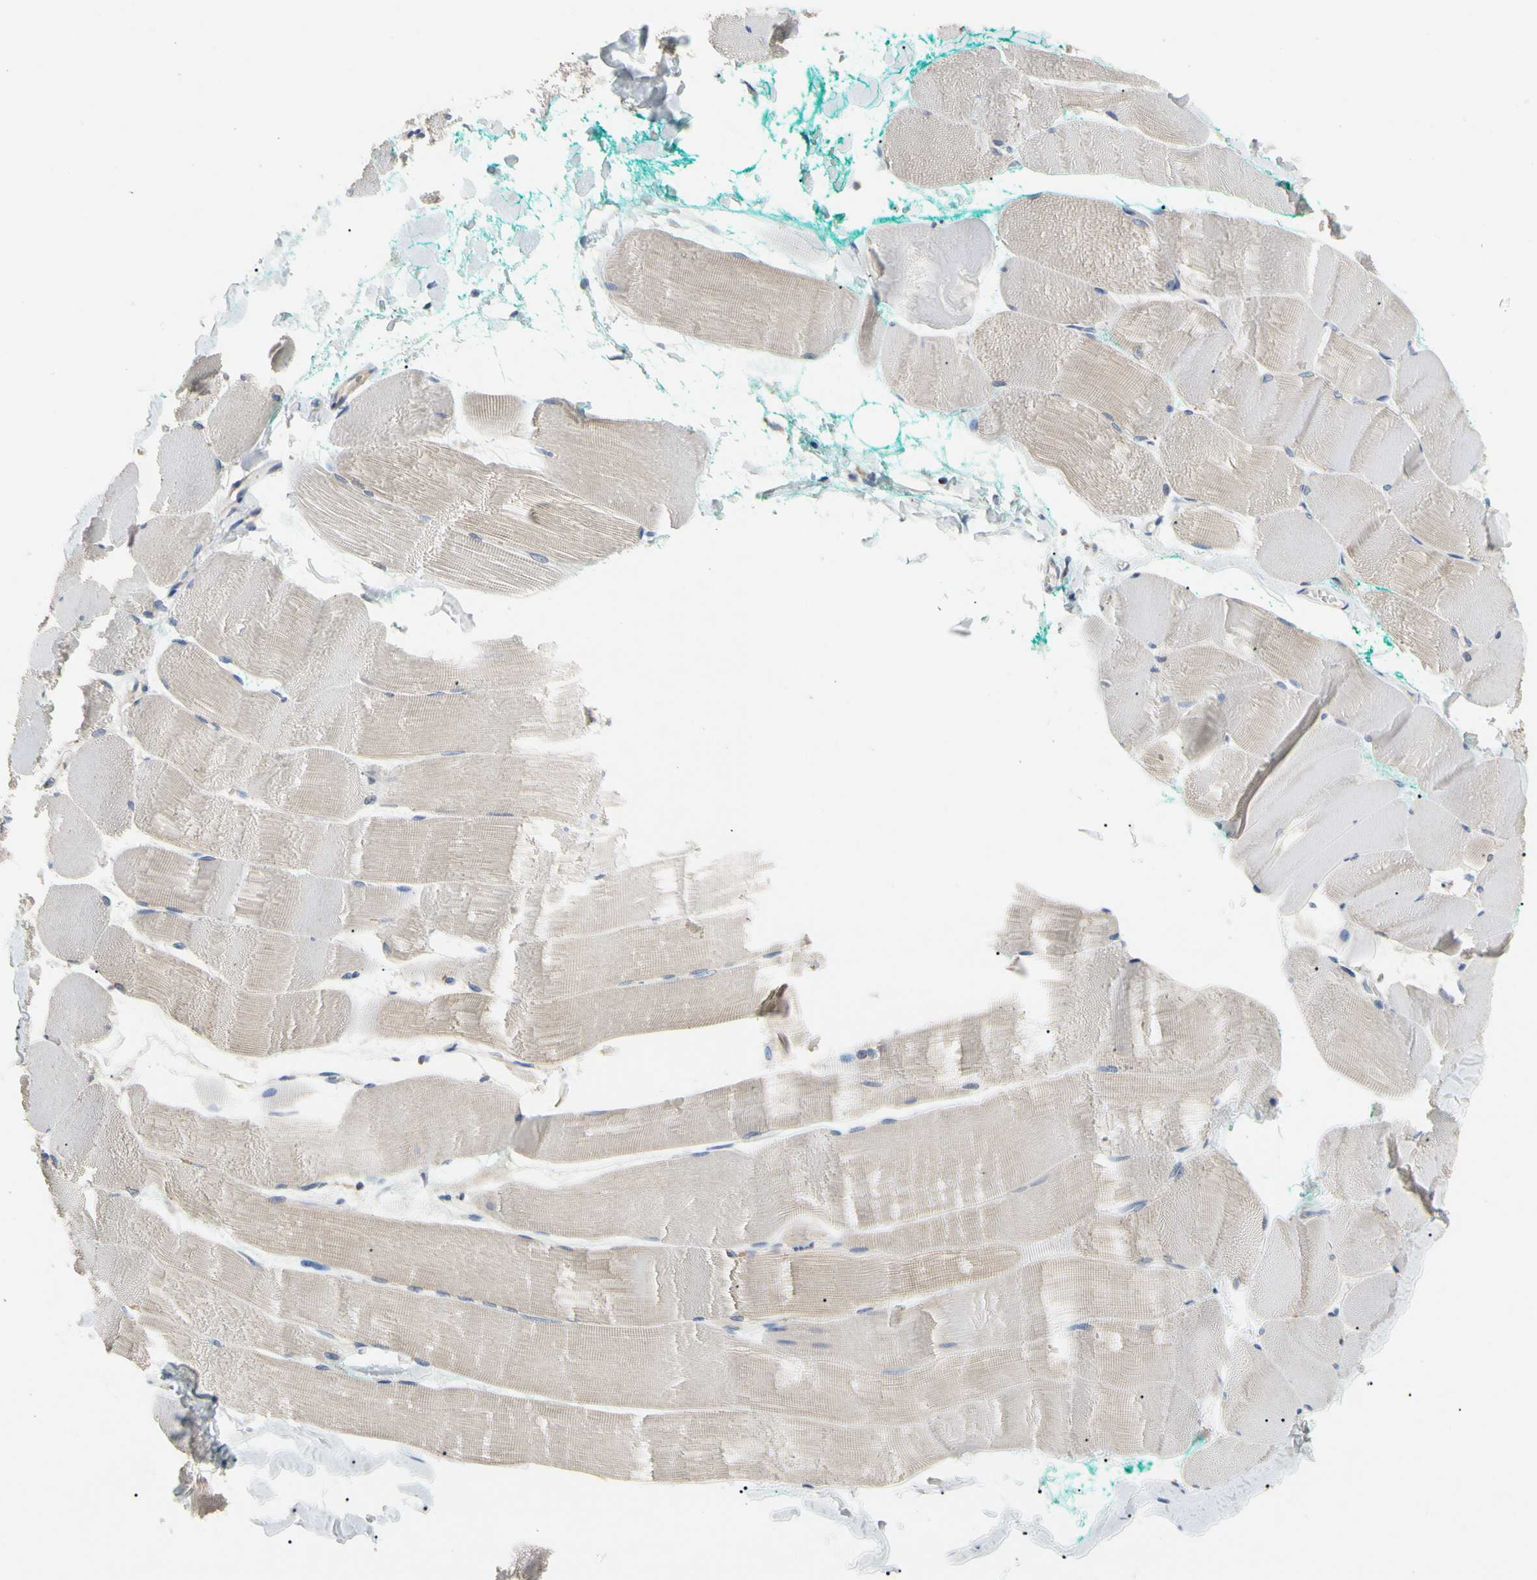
{"staining": {"intensity": "weak", "quantity": "25%-75%", "location": "cytoplasmic/membranous"}, "tissue": "skeletal muscle", "cell_type": "Myocytes", "image_type": "normal", "snomed": [{"axis": "morphology", "description": "Normal tissue, NOS"}, {"axis": "morphology", "description": "Squamous cell carcinoma, NOS"}, {"axis": "topography", "description": "Skeletal muscle"}], "caption": "Weak cytoplasmic/membranous positivity is present in approximately 25%-75% of myocytes in unremarkable skeletal muscle.", "gene": "ADA2", "patient": {"sex": "male", "age": 51}}